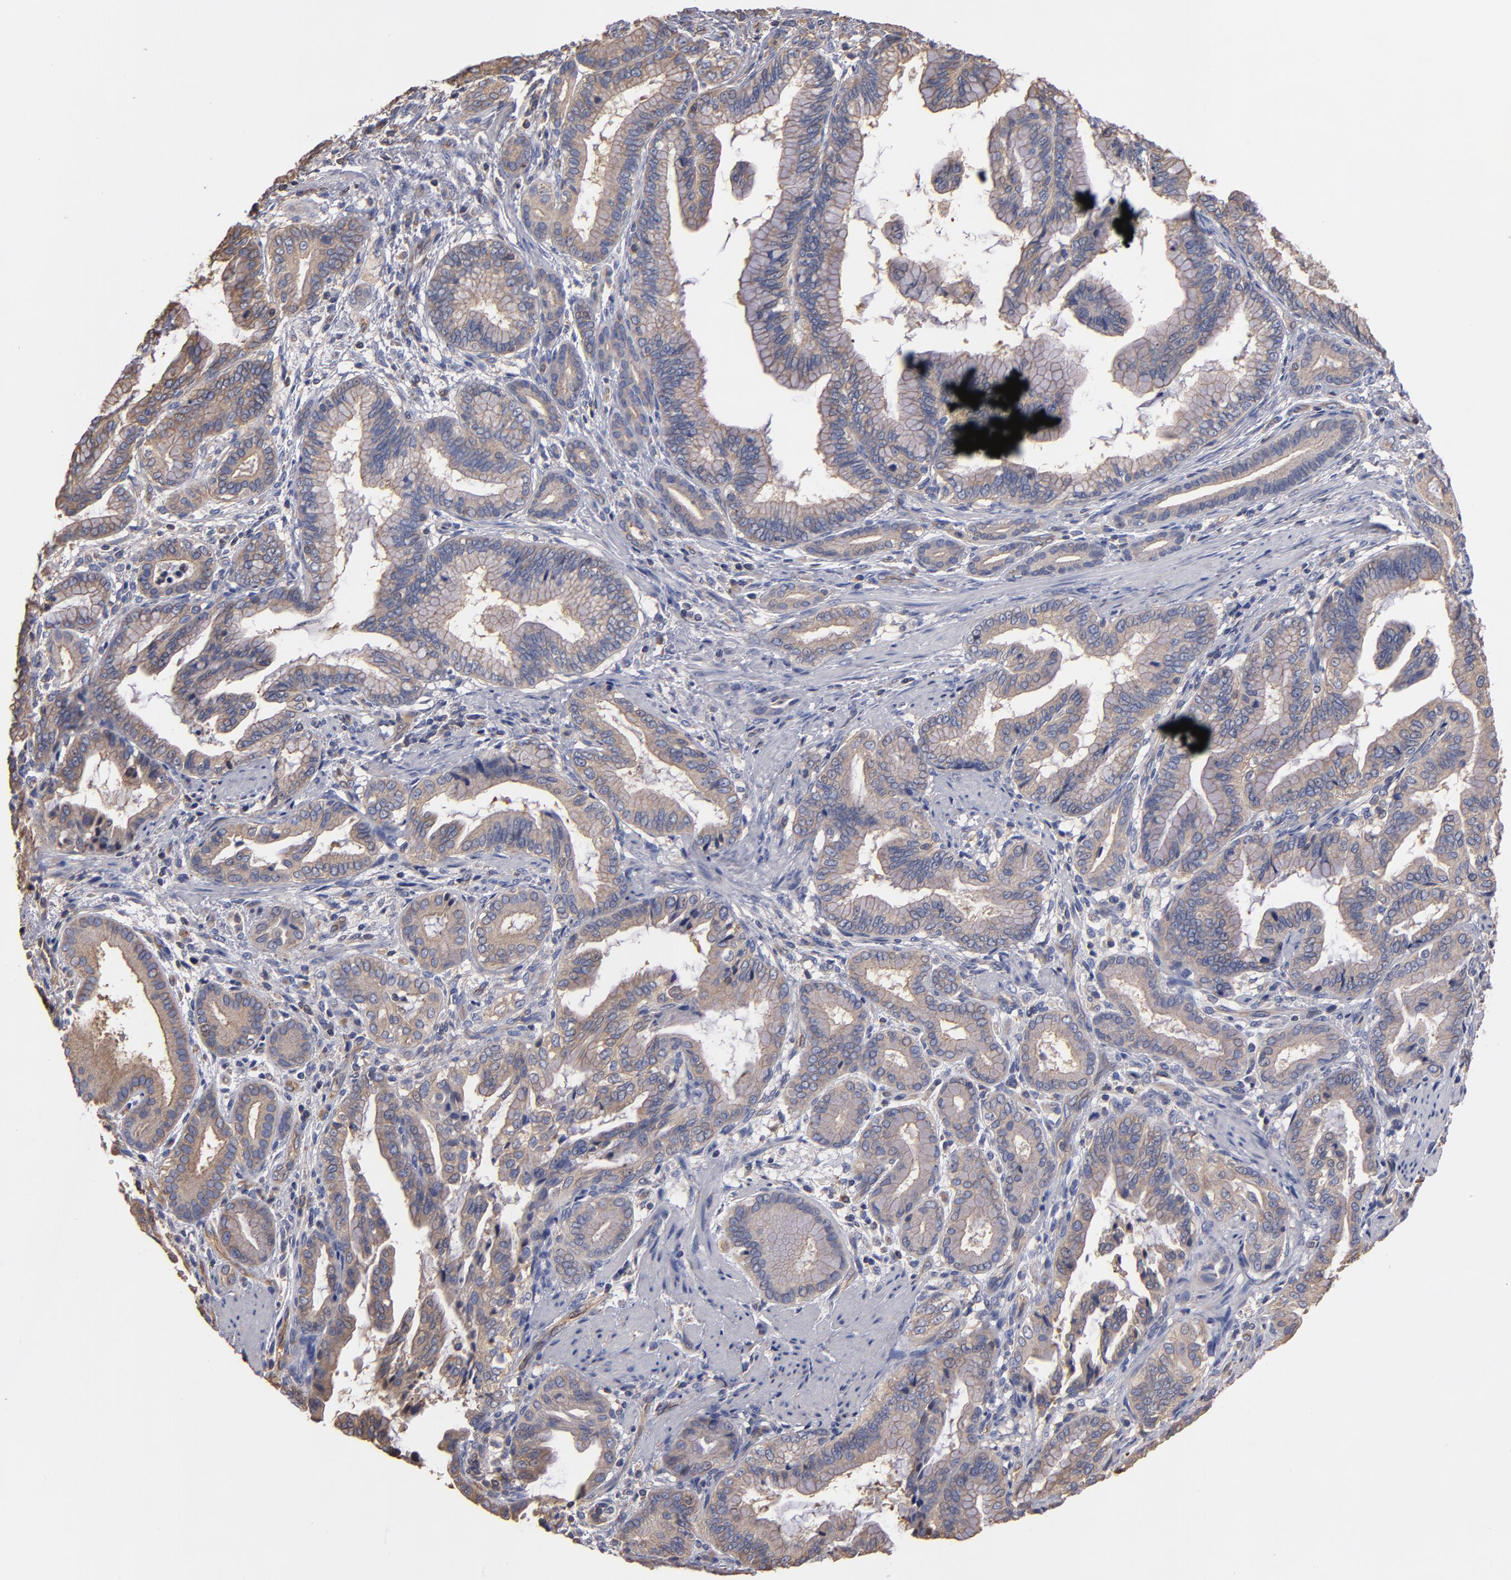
{"staining": {"intensity": "weak", "quantity": "25%-75%", "location": "cytoplasmic/membranous"}, "tissue": "pancreatic cancer", "cell_type": "Tumor cells", "image_type": "cancer", "snomed": [{"axis": "morphology", "description": "Adenocarcinoma, NOS"}, {"axis": "topography", "description": "Pancreas"}], "caption": "This micrograph demonstrates IHC staining of adenocarcinoma (pancreatic), with low weak cytoplasmic/membranous positivity in about 25%-75% of tumor cells.", "gene": "ESYT2", "patient": {"sex": "female", "age": 64}}